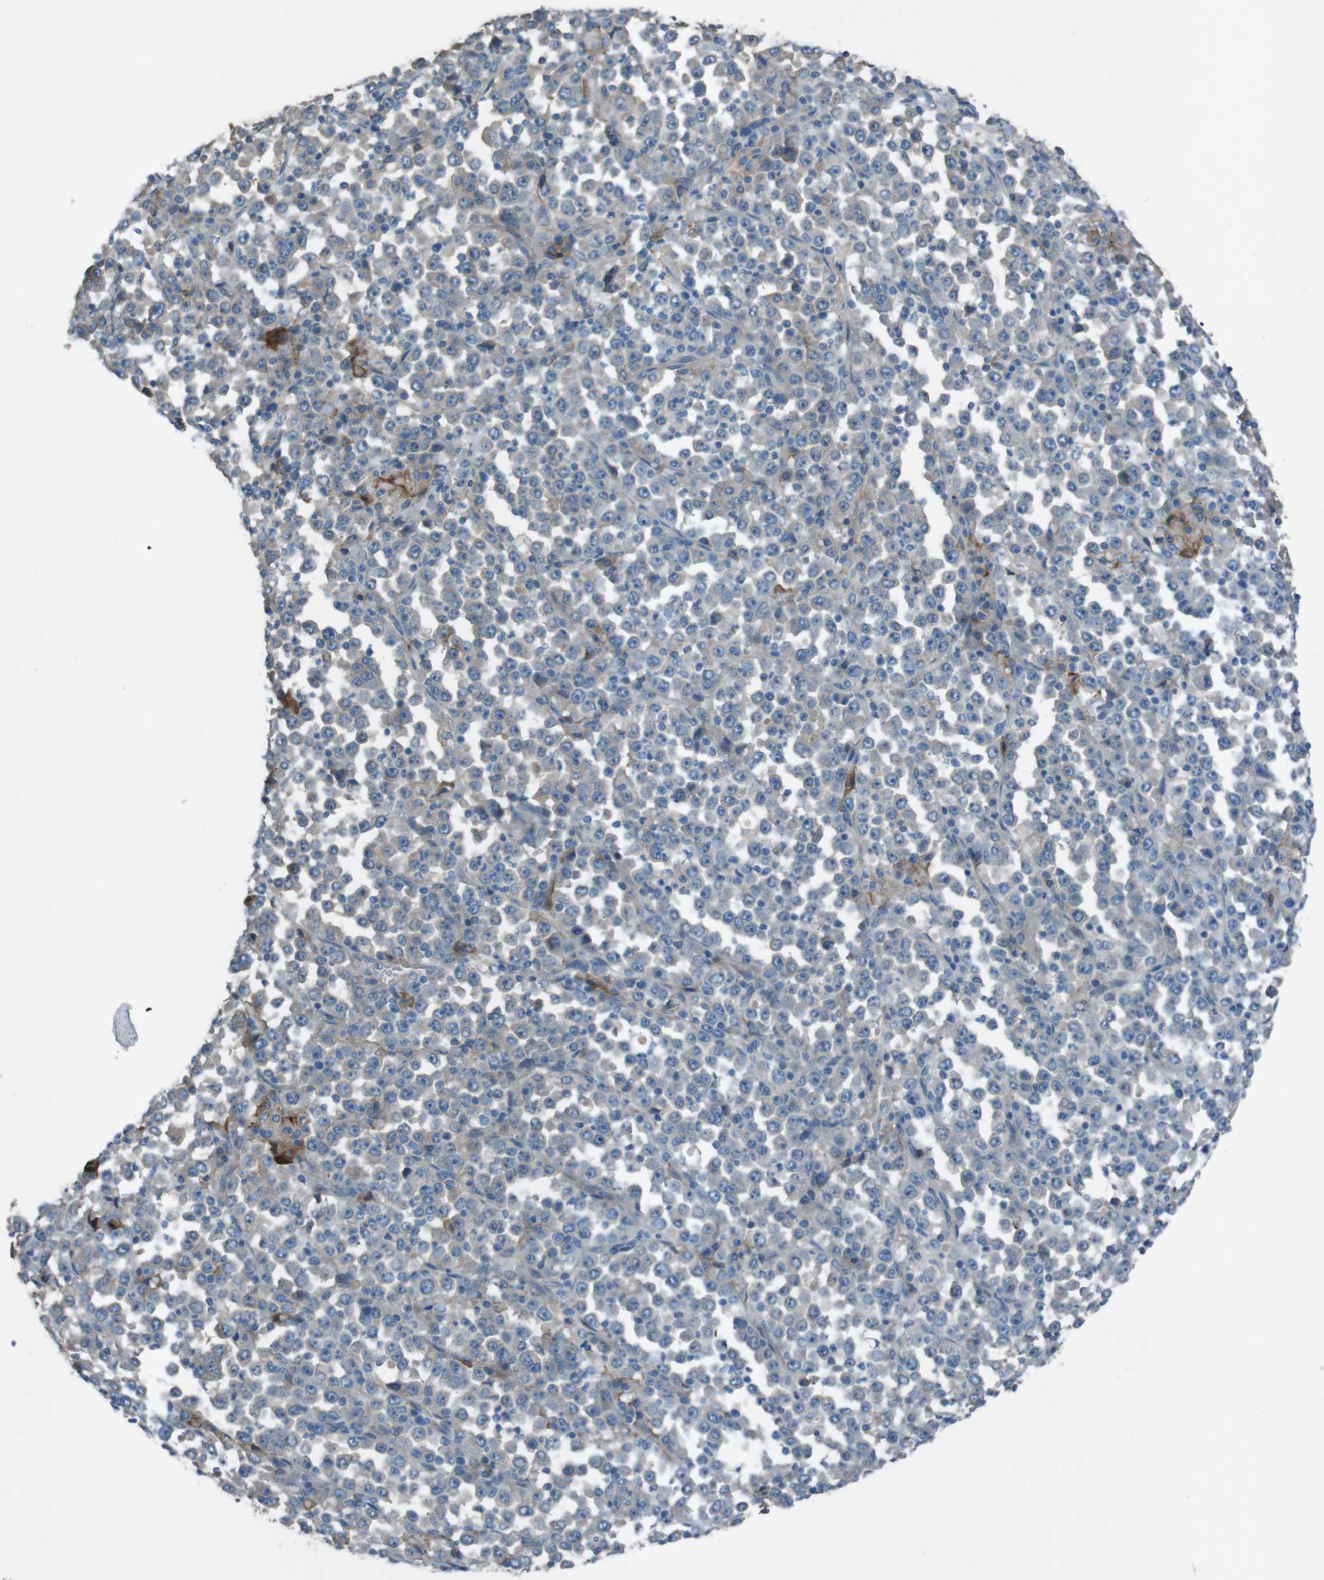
{"staining": {"intensity": "negative", "quantity": "none", "location": "none"}, "tissue": "stomach cancer", "cell_type": "Tumor cells", "image_type": "cancer", "snomed": [{"axis": "morphology", "description": "Normal tissue, NOS"}, {"axis": "morphology", "description": "Adenocarcinoma, NOS"}, {"axis": "topography", "description": "Stomach, upper"}, {"axis": "topography", "description": "Stomach"}], "caption": "Tumor cells show no significant positivity in stomach cancer (adenocarcinoma).", "gene": "TMEM41B", "patient": {"sex": "male", "age": 59}}